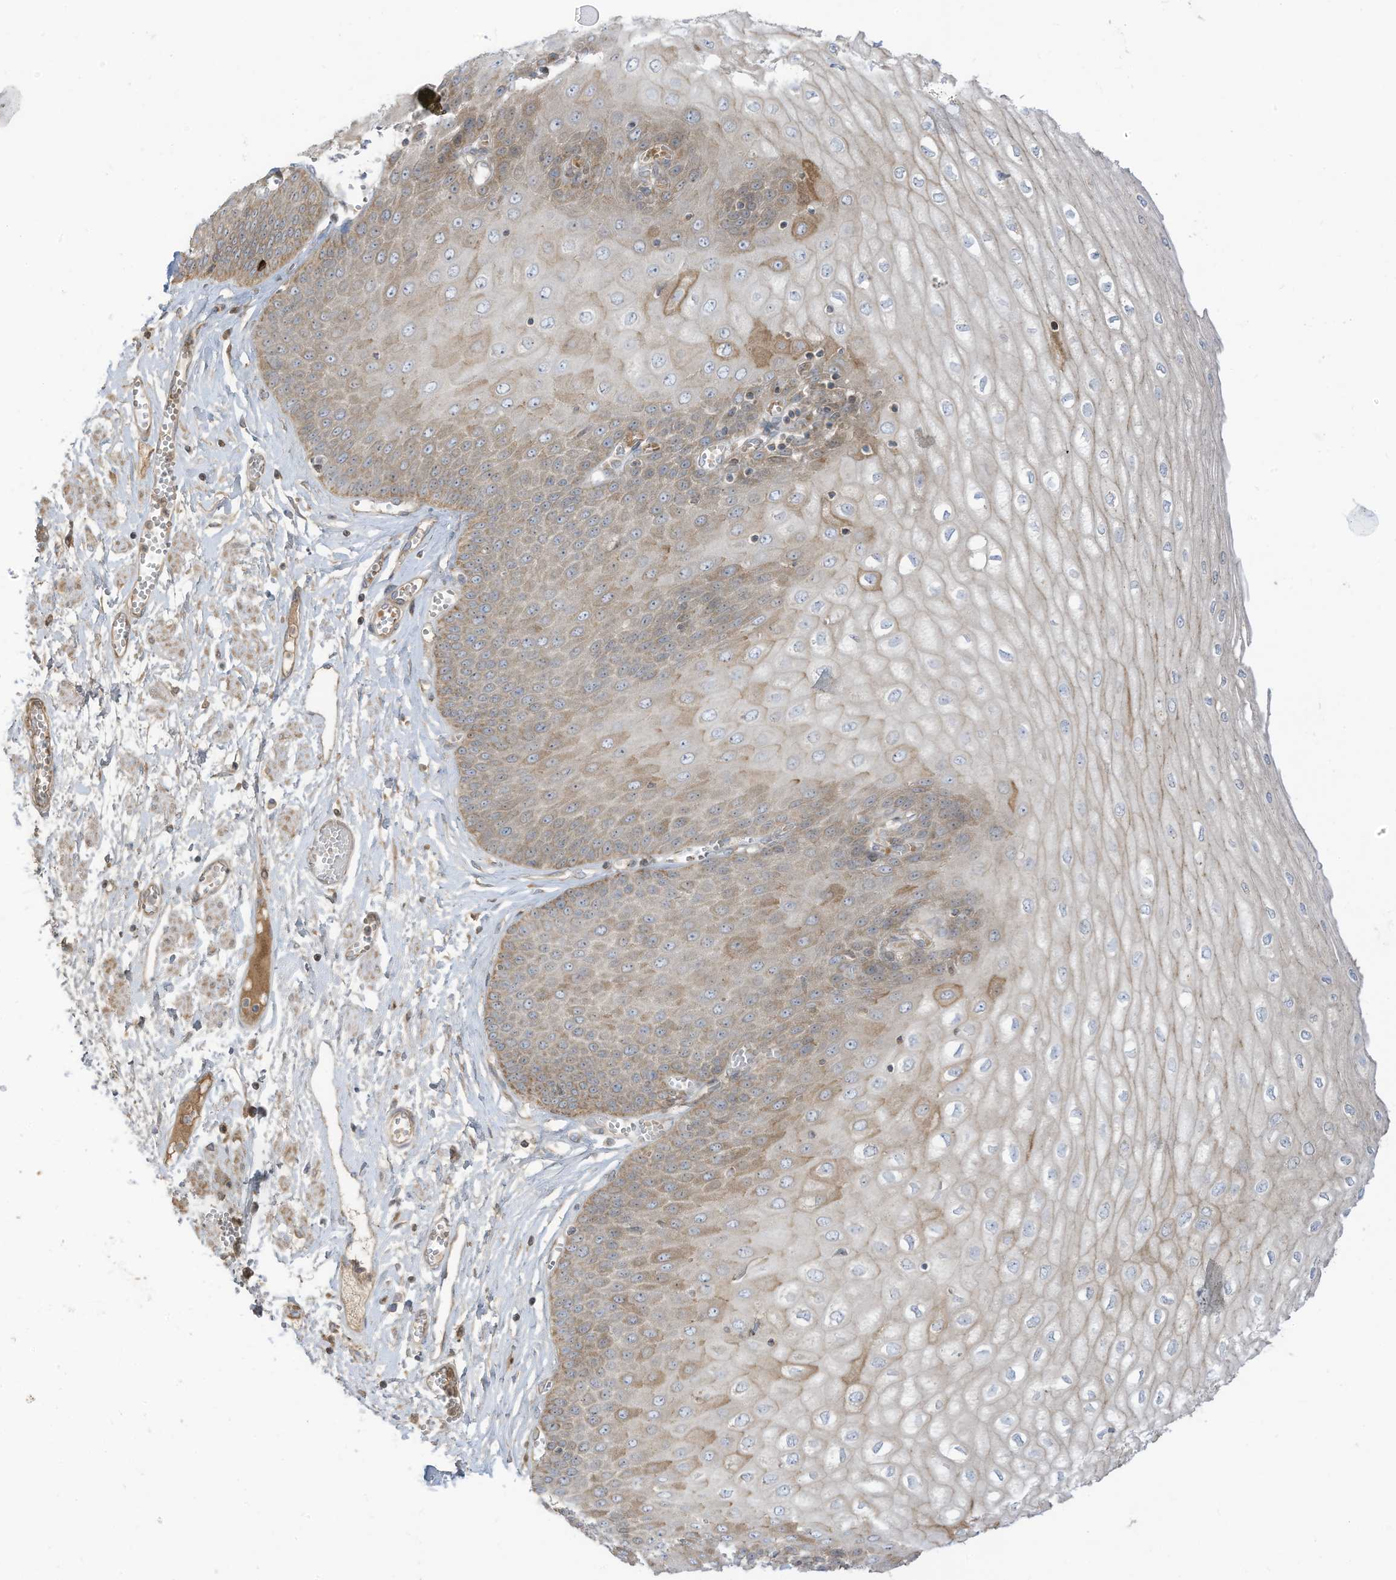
{"staining": {"intensity": "moderate", "quantity": ">75%", "location": "cytoplasmic/membranous"}, "tissue": "esophagus", "cell_type": "Squamous epithelial cells", "image_type": "normal", "snomed": [{"axis": "morphology", "description": "Normal tissue, NOS"}, {"axis": "topography", "description": "Esophagus"}], "caption": "Protein expression by IHC exhibits moderate cytoplasmic/membranous expression in approximately >75% of squamous epithelial cells in normal esophagus. Nuclei are stained in blue.", "gene": "CGAS", "patient": {"sex": "male", "age": 60}}